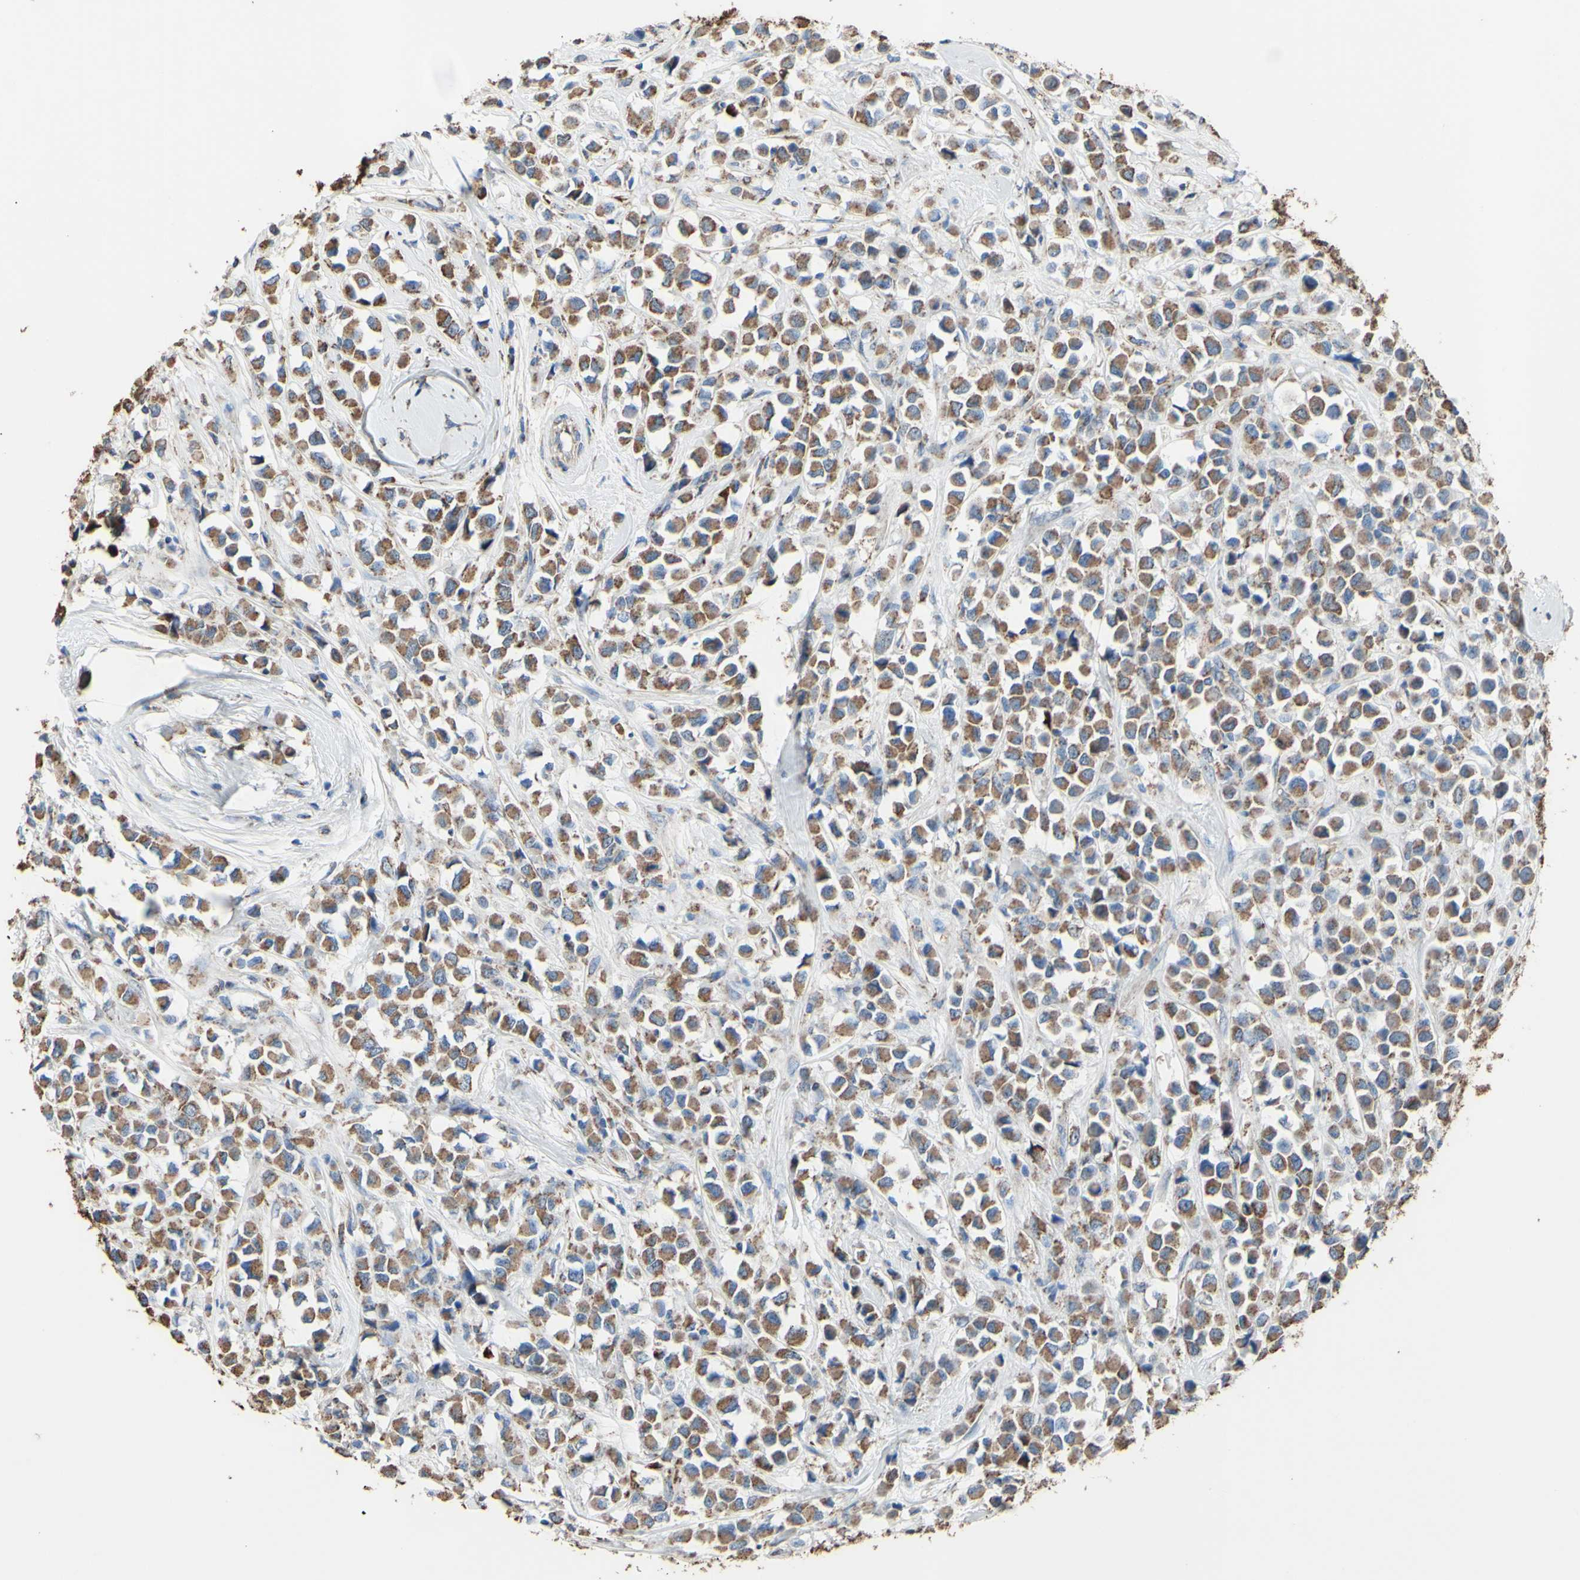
{"staining": {"intensity": "moderate", "quantity": ">75%", "location": "cytoplasmic/membranous"}, "tissue": "breast cancer", "cell_type": "Tumor cells", "image_type": "cancer", "snomed": [{"axis": "morphology", "description": "Duct carcinoma"}, {"axis": "topography", "description": "Breast"}], "caption": "A high-resolution photomicrograph shows immunohistochemistry (IHC) staining of breast intraductal carcinoma, which demonstrates moderate cytoplasmic/membranous expression in approximately >75% of tumor cells.", "gene": "CMKLR2", "patient": {"sex": "female", "age": 61}}